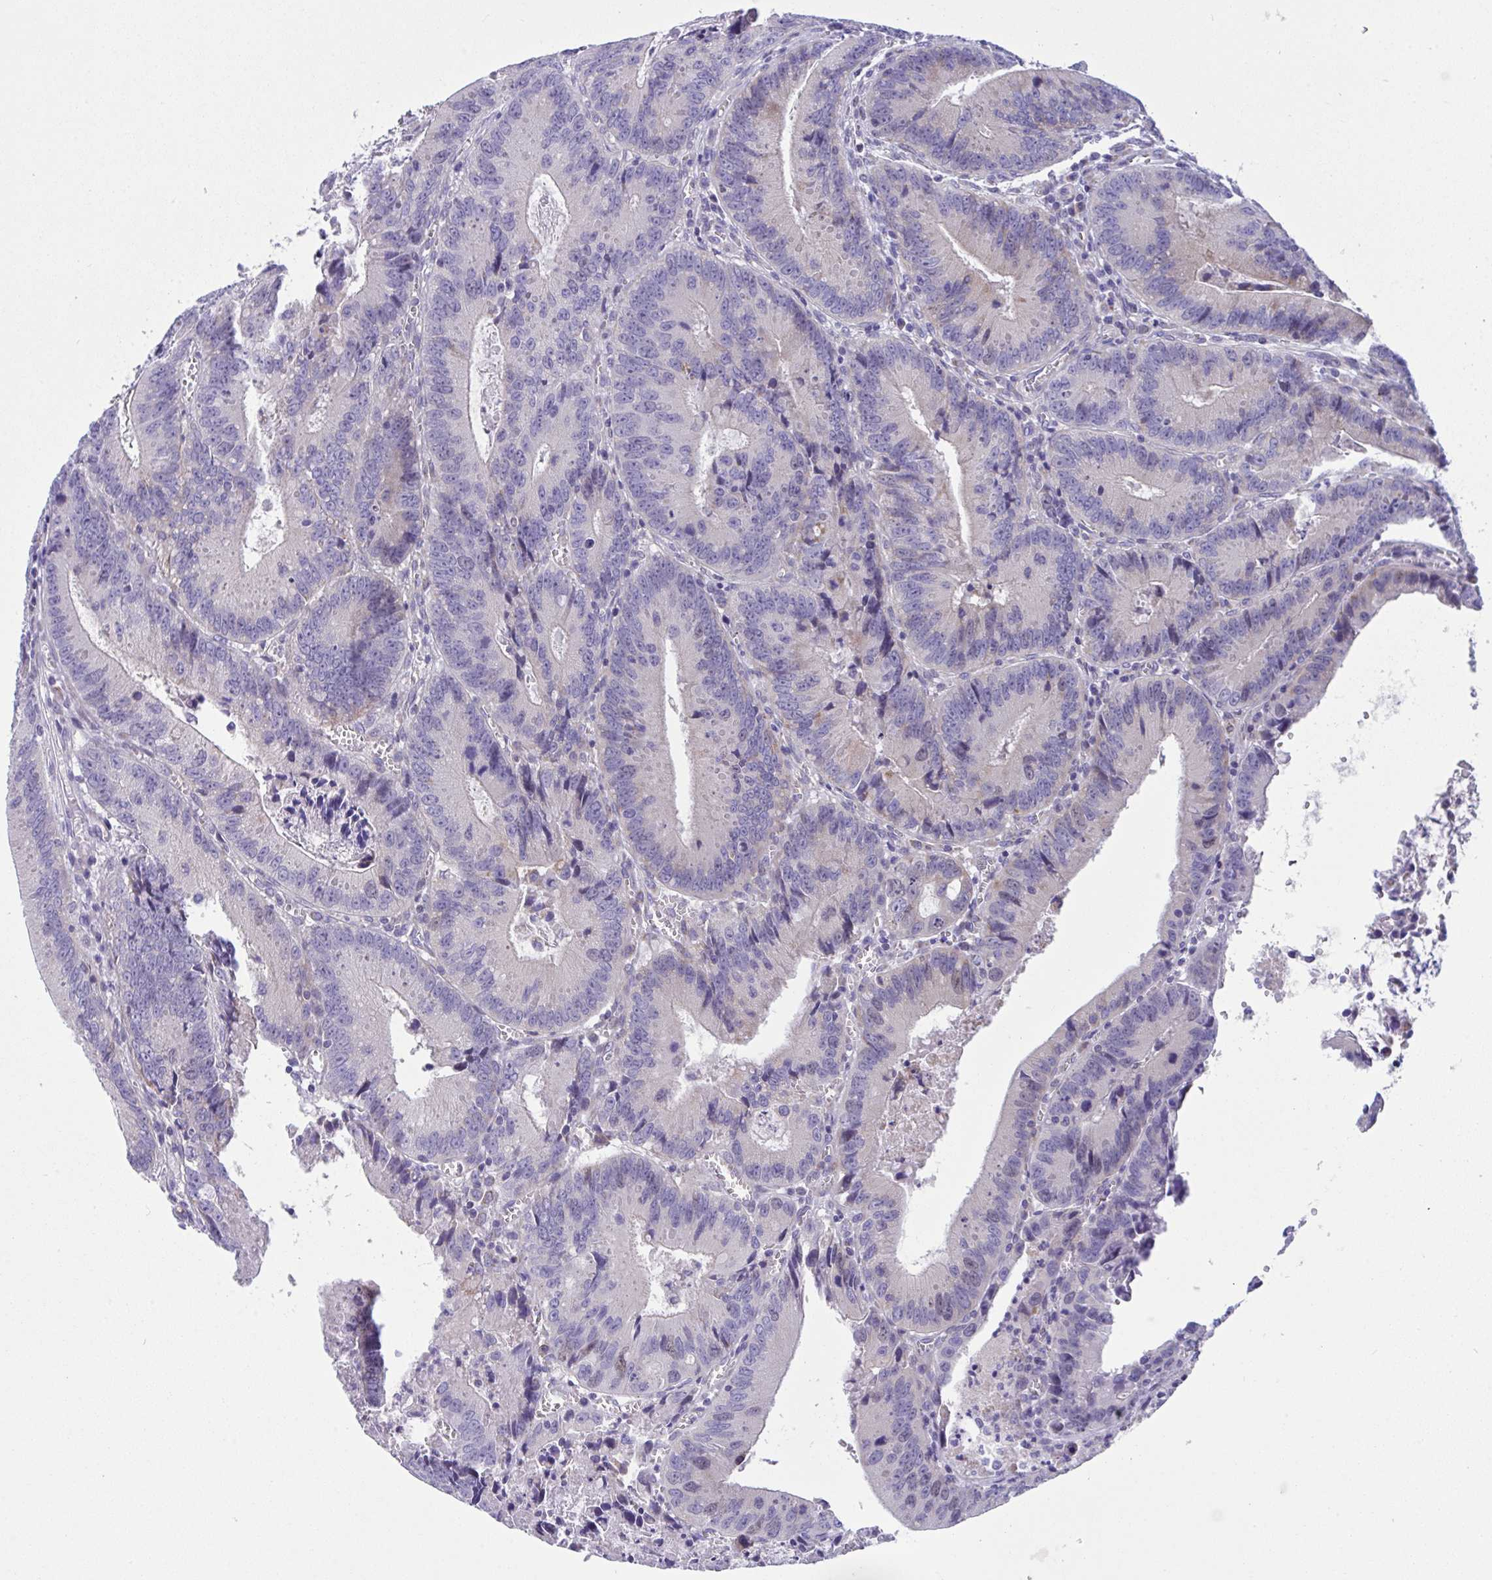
{"staining": {"intensity": "negative", "quantity": "none", "location": "none"}, "tissue": "colorectal cancer", "cell_type": "Tumor cells", "image_type": "cancer", "snomed": [{"axis": "morphology", "description": "Adenocarcinoma, NOS"}, {"axis": "topography", "description": "Rectum"}], "caption": "Immunohistochemistry (IHC) histopathology image of human colorectal cancer (adenocarcinoma) stained for a protein (brown), which shows no positivity in tumor cells.", "gene": "DTX3", "patient": {"sex": "female", "age": 81}}